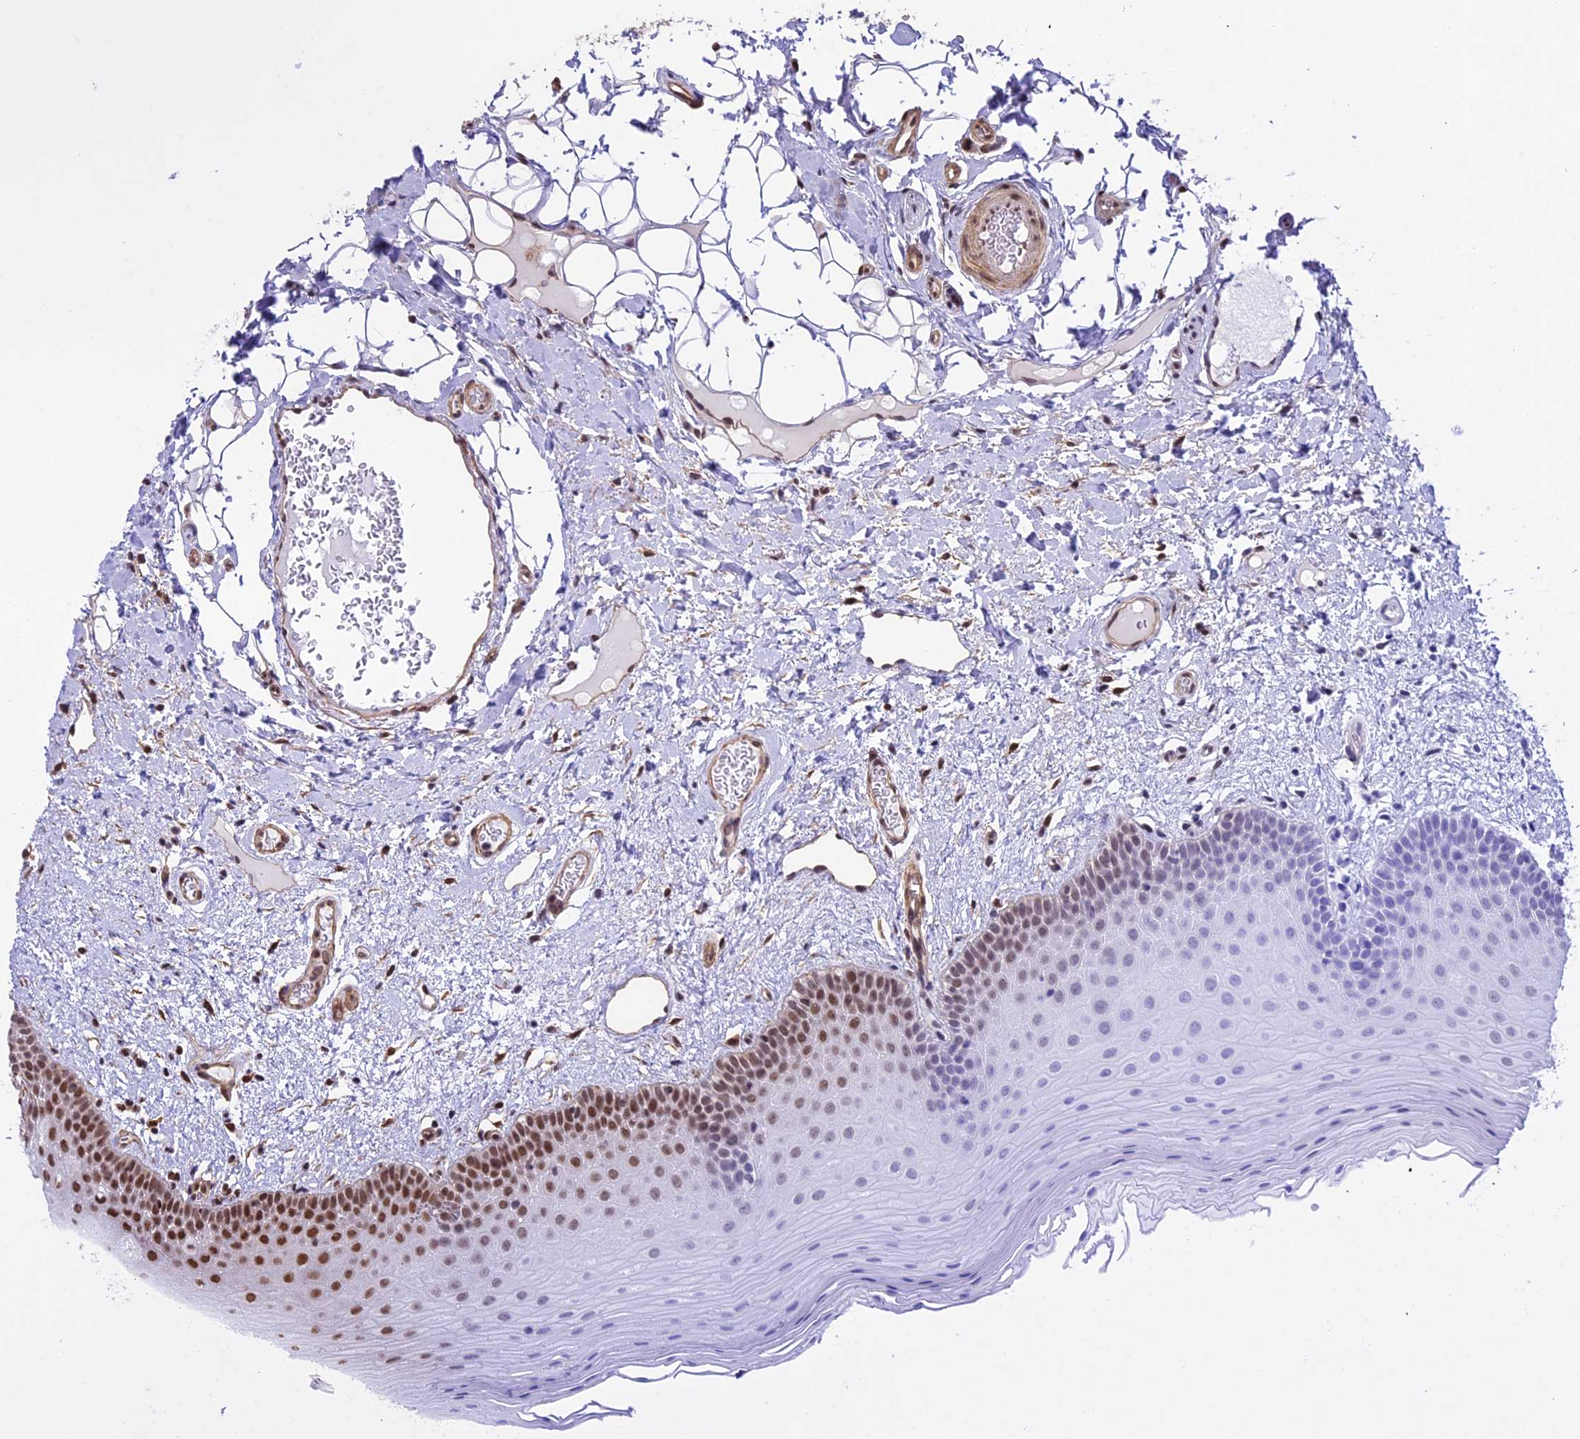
{"staining": {"intensity": "strong", "quantity": "25%-75%", "location": "nuclear"}, "tissue": "oral mucosa", "cell_type": "Squamous epithelial cells", "image_type": "normal", "snomed": [{"axis": "morphology", "description": "Normal tissue, NOS"}, {"axis": "topography", "description": "Oral tissue"}, {"axis": "topography", "description": "Tounge, NOS"}], "caption": "Immunohistochemistry (IHC) micrograph of normal human oral mucosa stained for a protein (brown), which demonstrates high levels of strong nuclear expression in approximately 25%-75% of squamous epithelial cells.", "gene": "MPHOSPH8", "patient": {"sex": "male", "age": 47}}